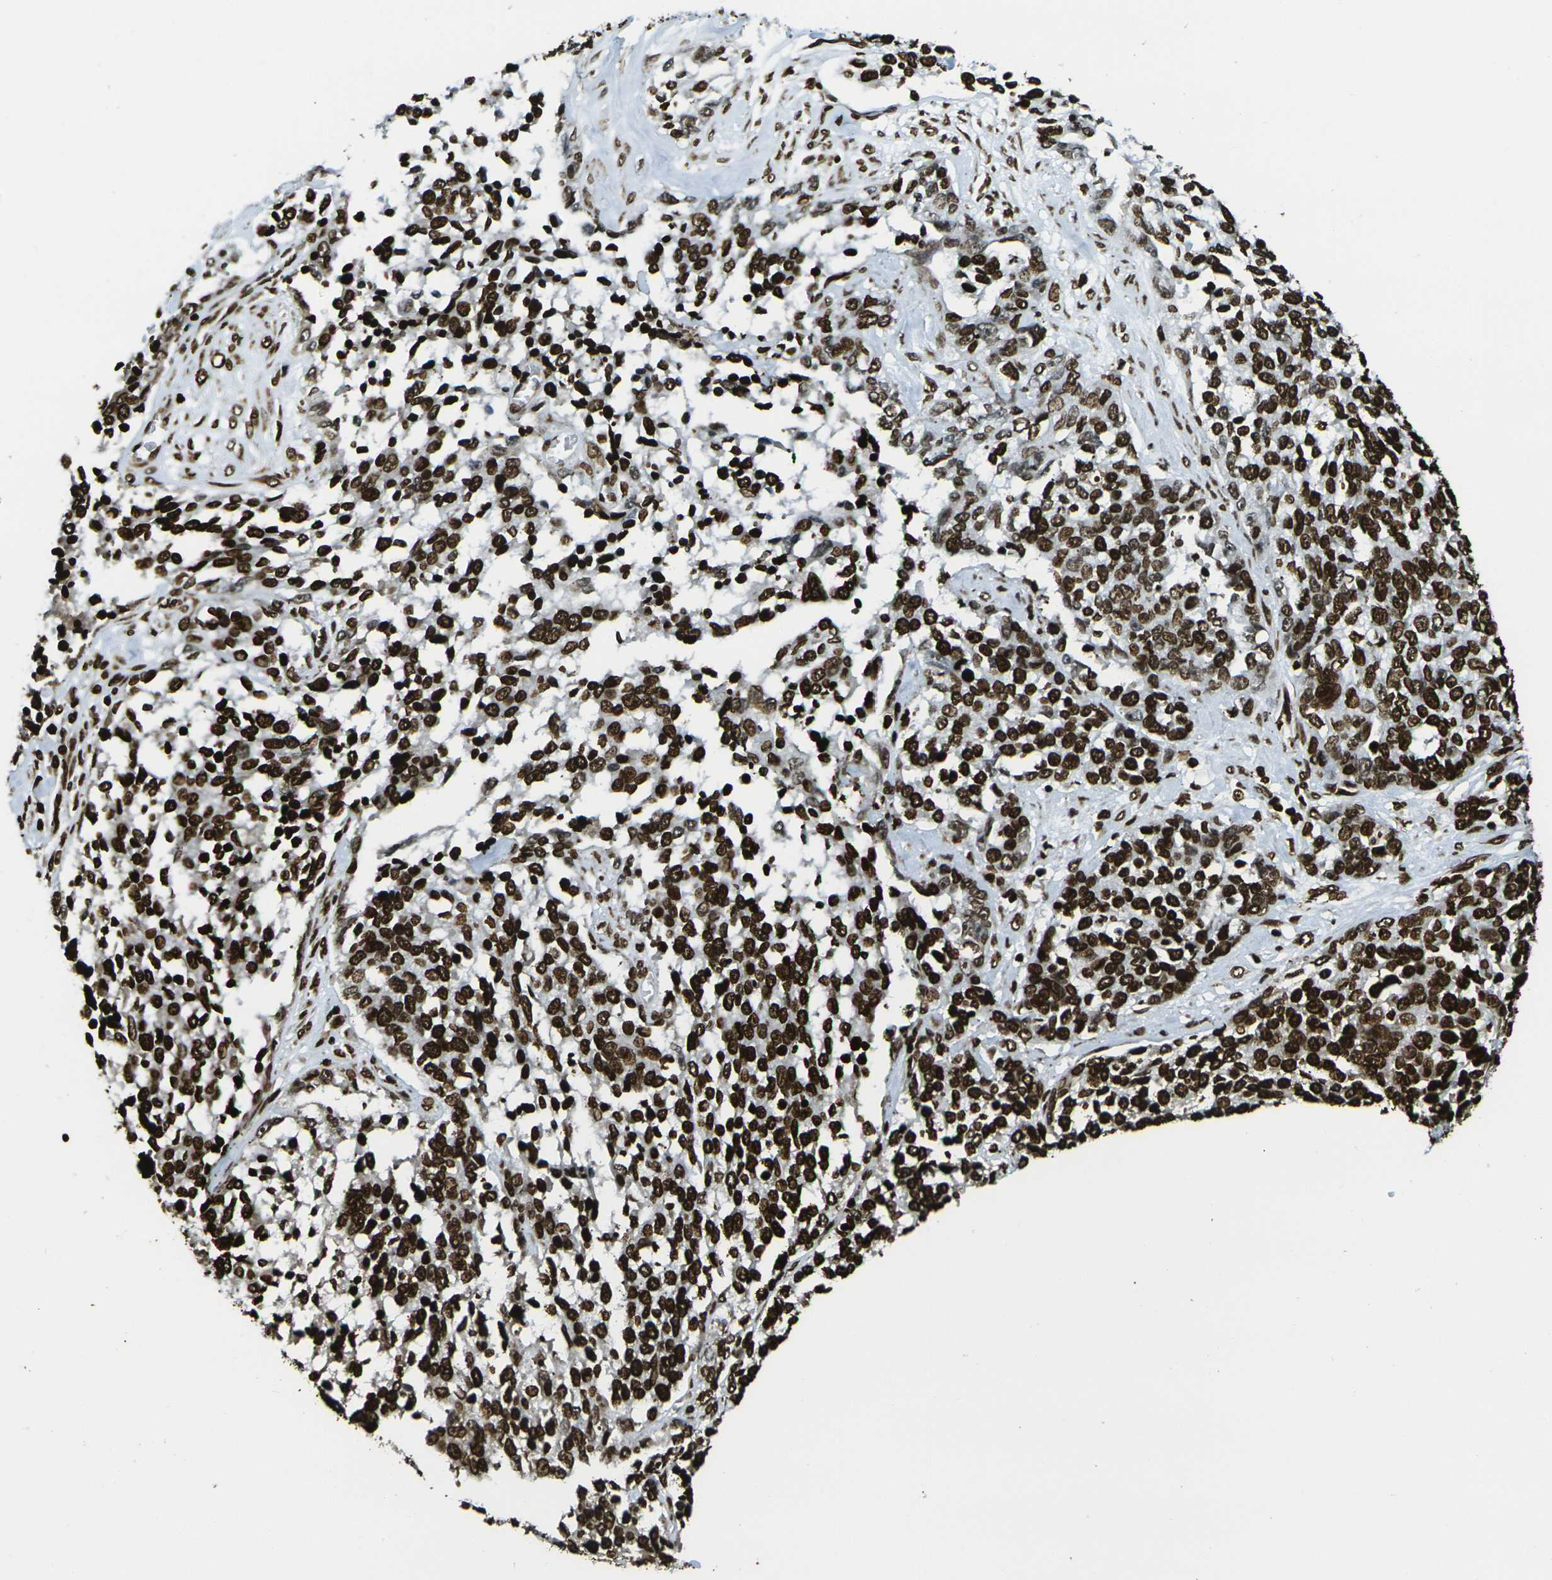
{"staining": {"intensity": "strong", "quantity": ">75%", "location": "nuclear"}, "tissue": "ovarian cancer", "cell_type": "Tumor cells", "image_type": "cancer", "snomed": [{"axis": "morphology", "description": "Cystadenocarcinoma, serous, NOS"}, {"axis": "topography", "description": "Ovary"}], "caption": "Protein staining of ovarian cancer (serous cystadenocarcinoma) tissue exhibits strong nuclear staining in about >75% of tumor cells.", "gene": "H1-2", "patient": {"sex": "female", "age": 44}}